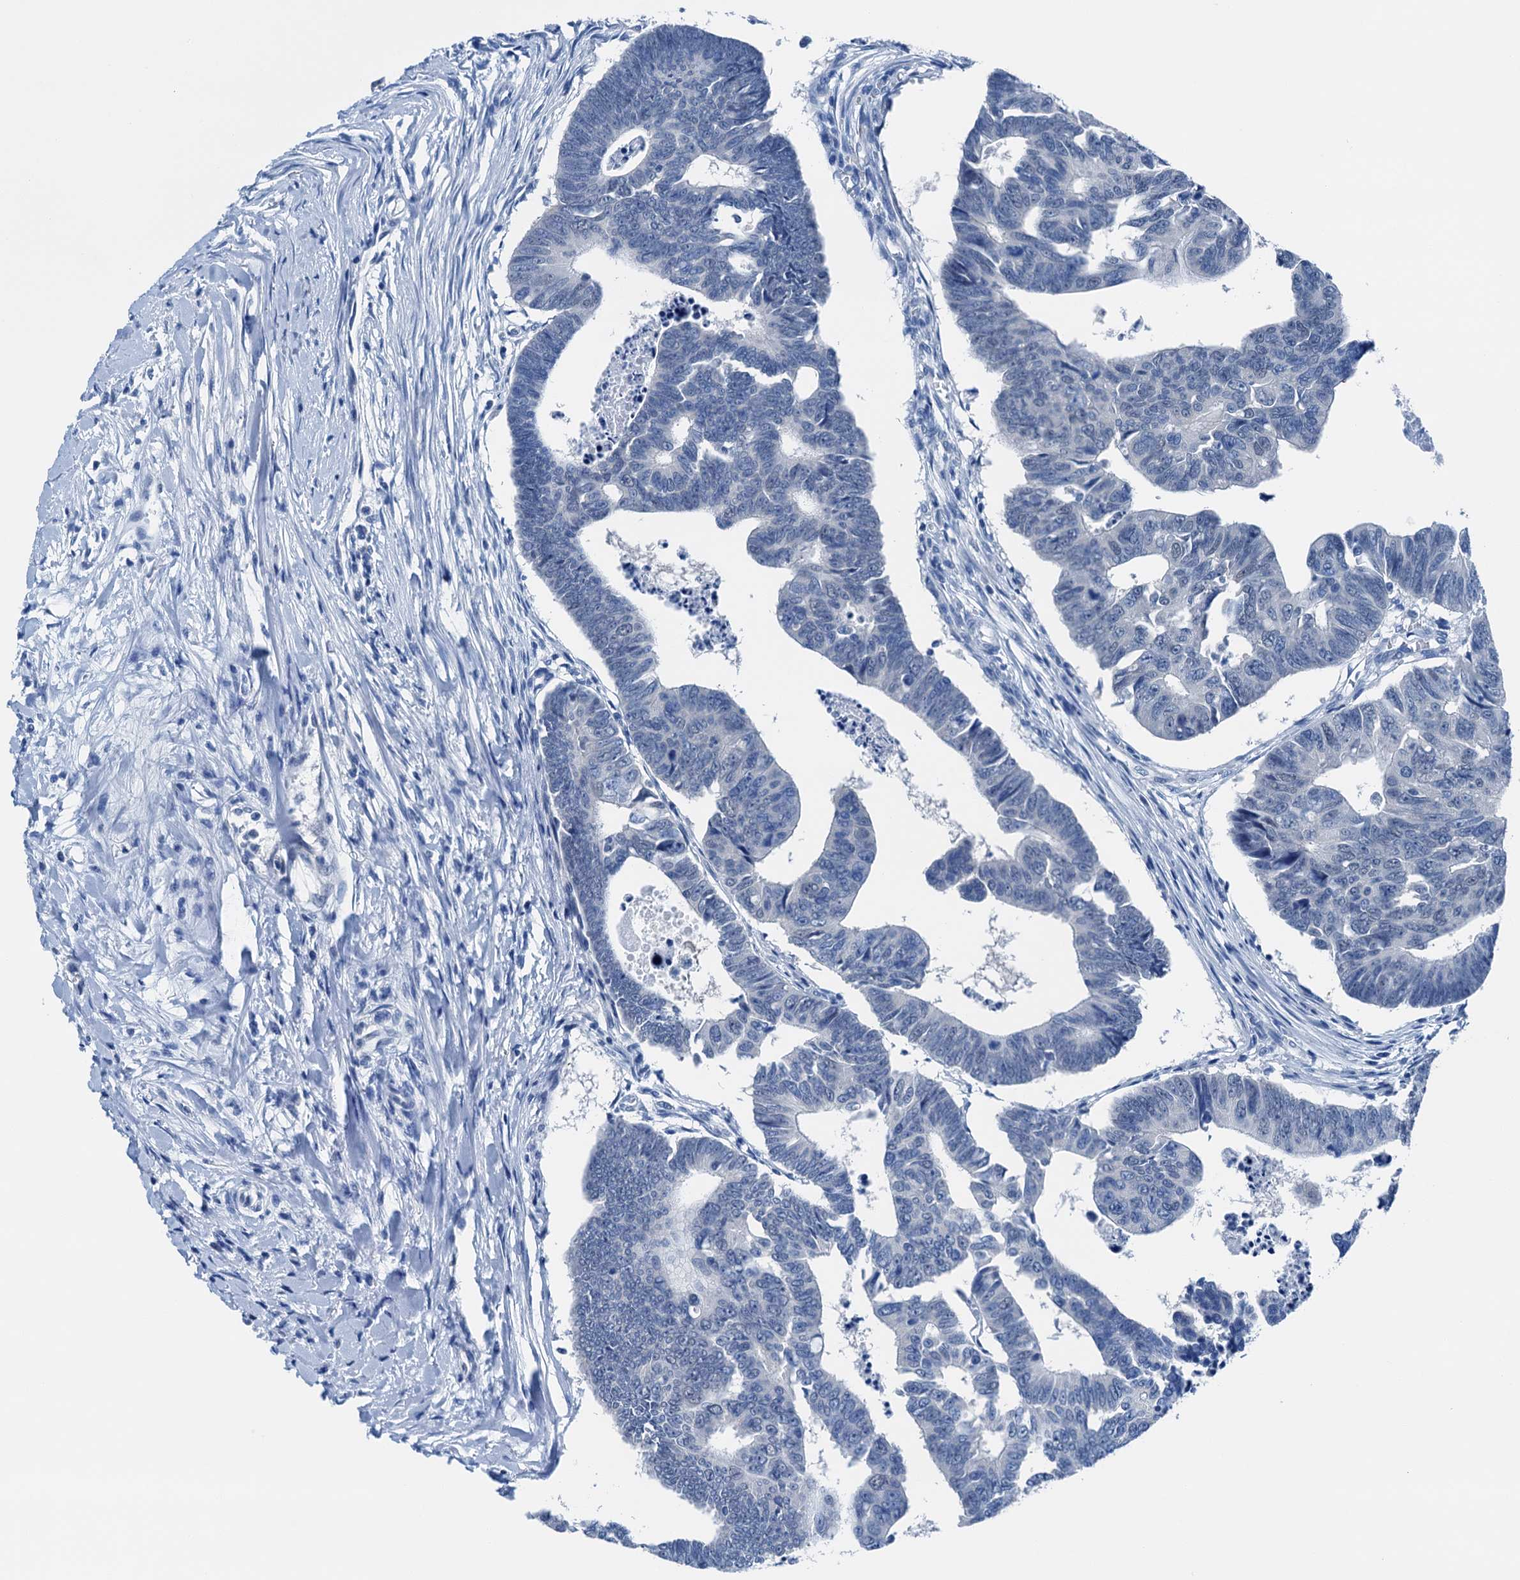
{"staining": {"intensity": "negative", "quantity": "none", "location": "none"}, "tissue": "colorectal cancer", "cell_type": "Tumor cells", "image_type": "cancer", "snomed": [{"axis": "morphology", "description": "Adenocarcinoma, NOS"}, {"axis": "topography", "description": "Rectum"}], "caption": "A high-resolution micrograph shows immunohistochemistry (IHC) staining of colorectal cancer, which displays no significant expression in tumor cells. (DAB (3,3'-diaminobenzidine) IHC with hematoxylin counter stain).", "gene": "CBLN3", "patient": {"sex": "female", "age": 65}}